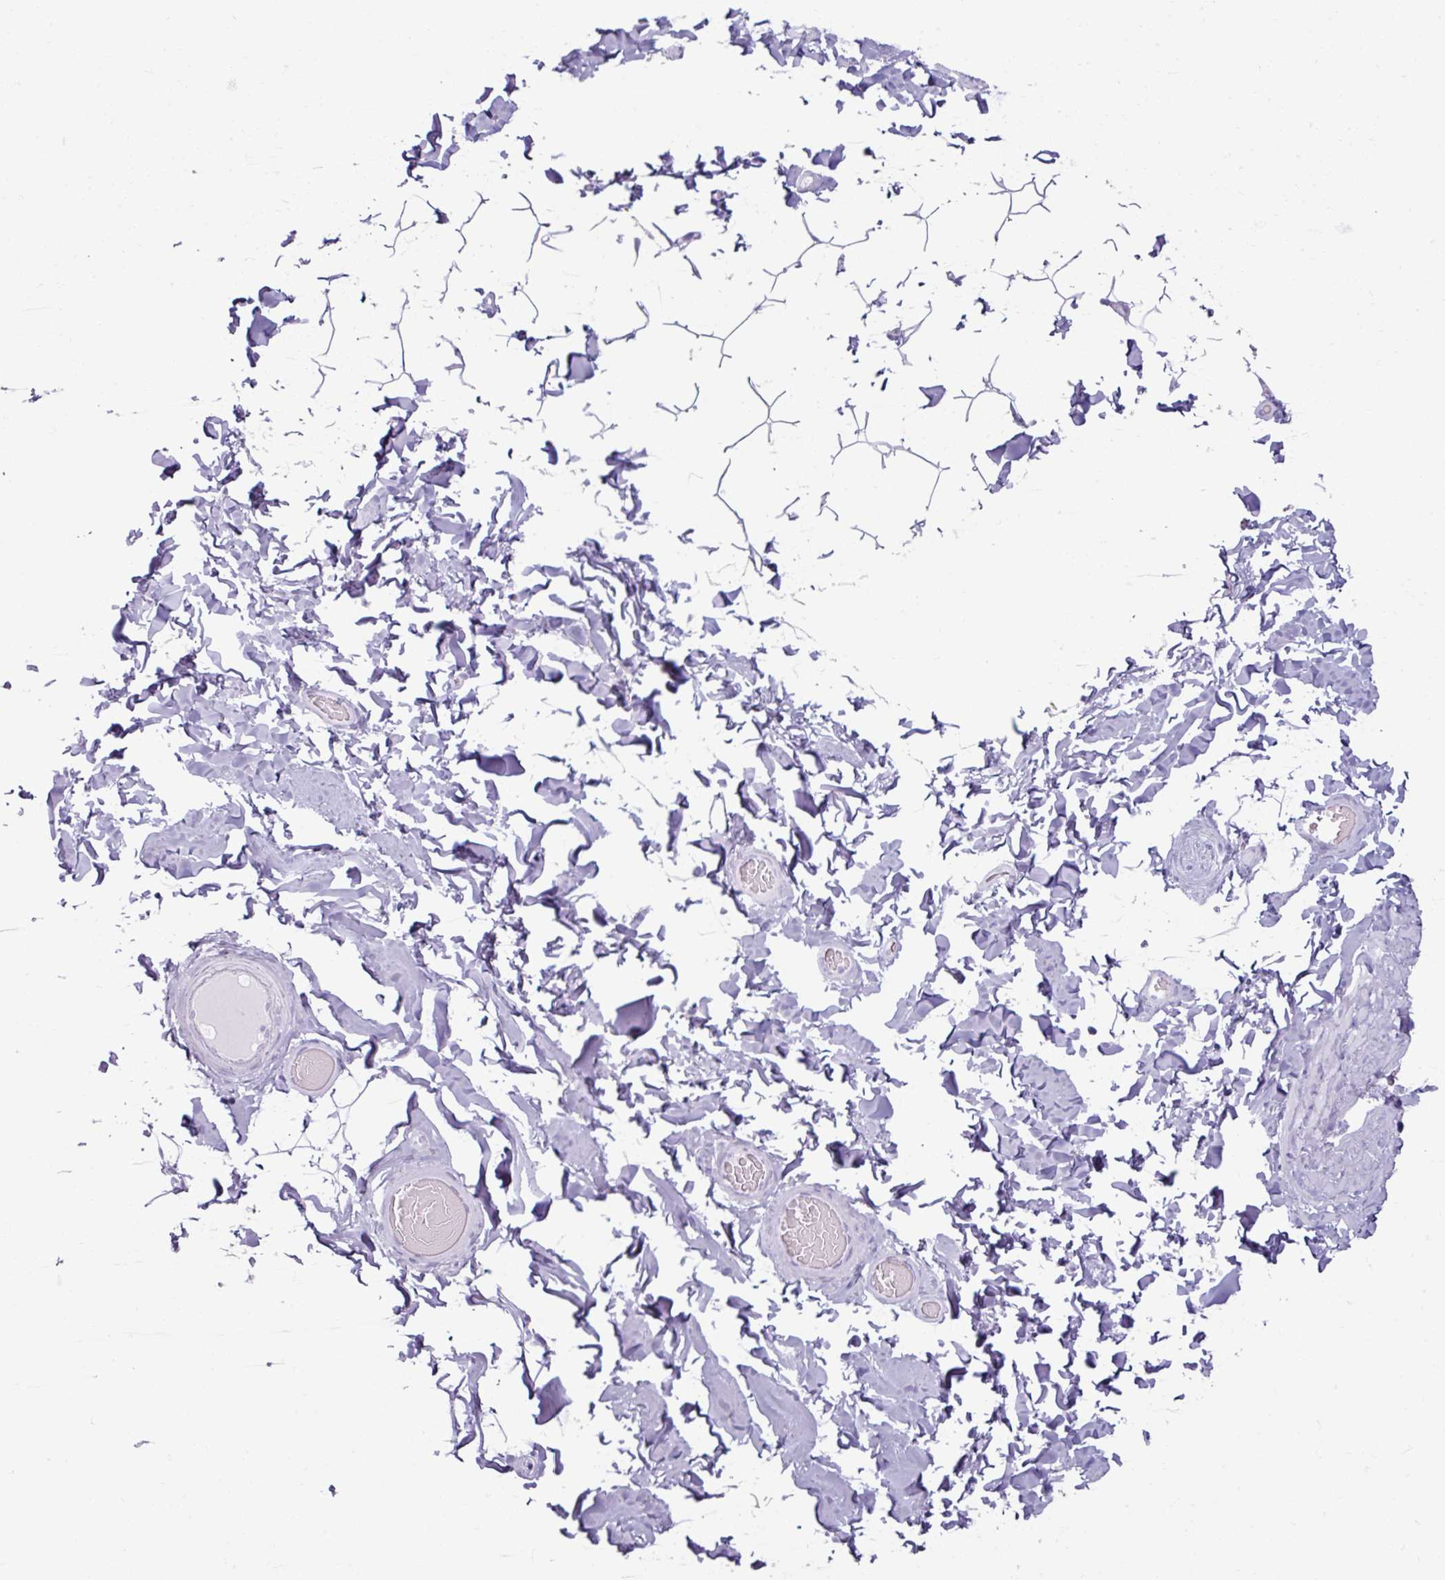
{"staining": {"intensity": "negative", "quantity": "none", "location": "none"}, "tissue": "adipose tissue", "cell_type": "Adipocytes", "image_type": "normal", "snomed": [{"axis": "morphology", "description": "Normal tissue, NOS"}, {"axis": "topography", "description": "Soft tissue"}, {"axis": "topography", "description": "Adipose tissue"}, {"axis": "topography", "description": "Vascular tissue"}, {"axis": "topography", "description": "Peripheral nerve tissue"}], "caption": "This micrograph is of normal adipose tissue stained with IHC to label a protein in brown with the nuclei are counter-stained blue. There is no positivity in adipocytes. Brightfield microscopy of IHC stained with DAB (3,3'-diaminobenzidine) (brown) and hematoxylin (blue), captured at high magnification.", "gene": "ARG1", "patient": {"sex": "male", "age": 46}}